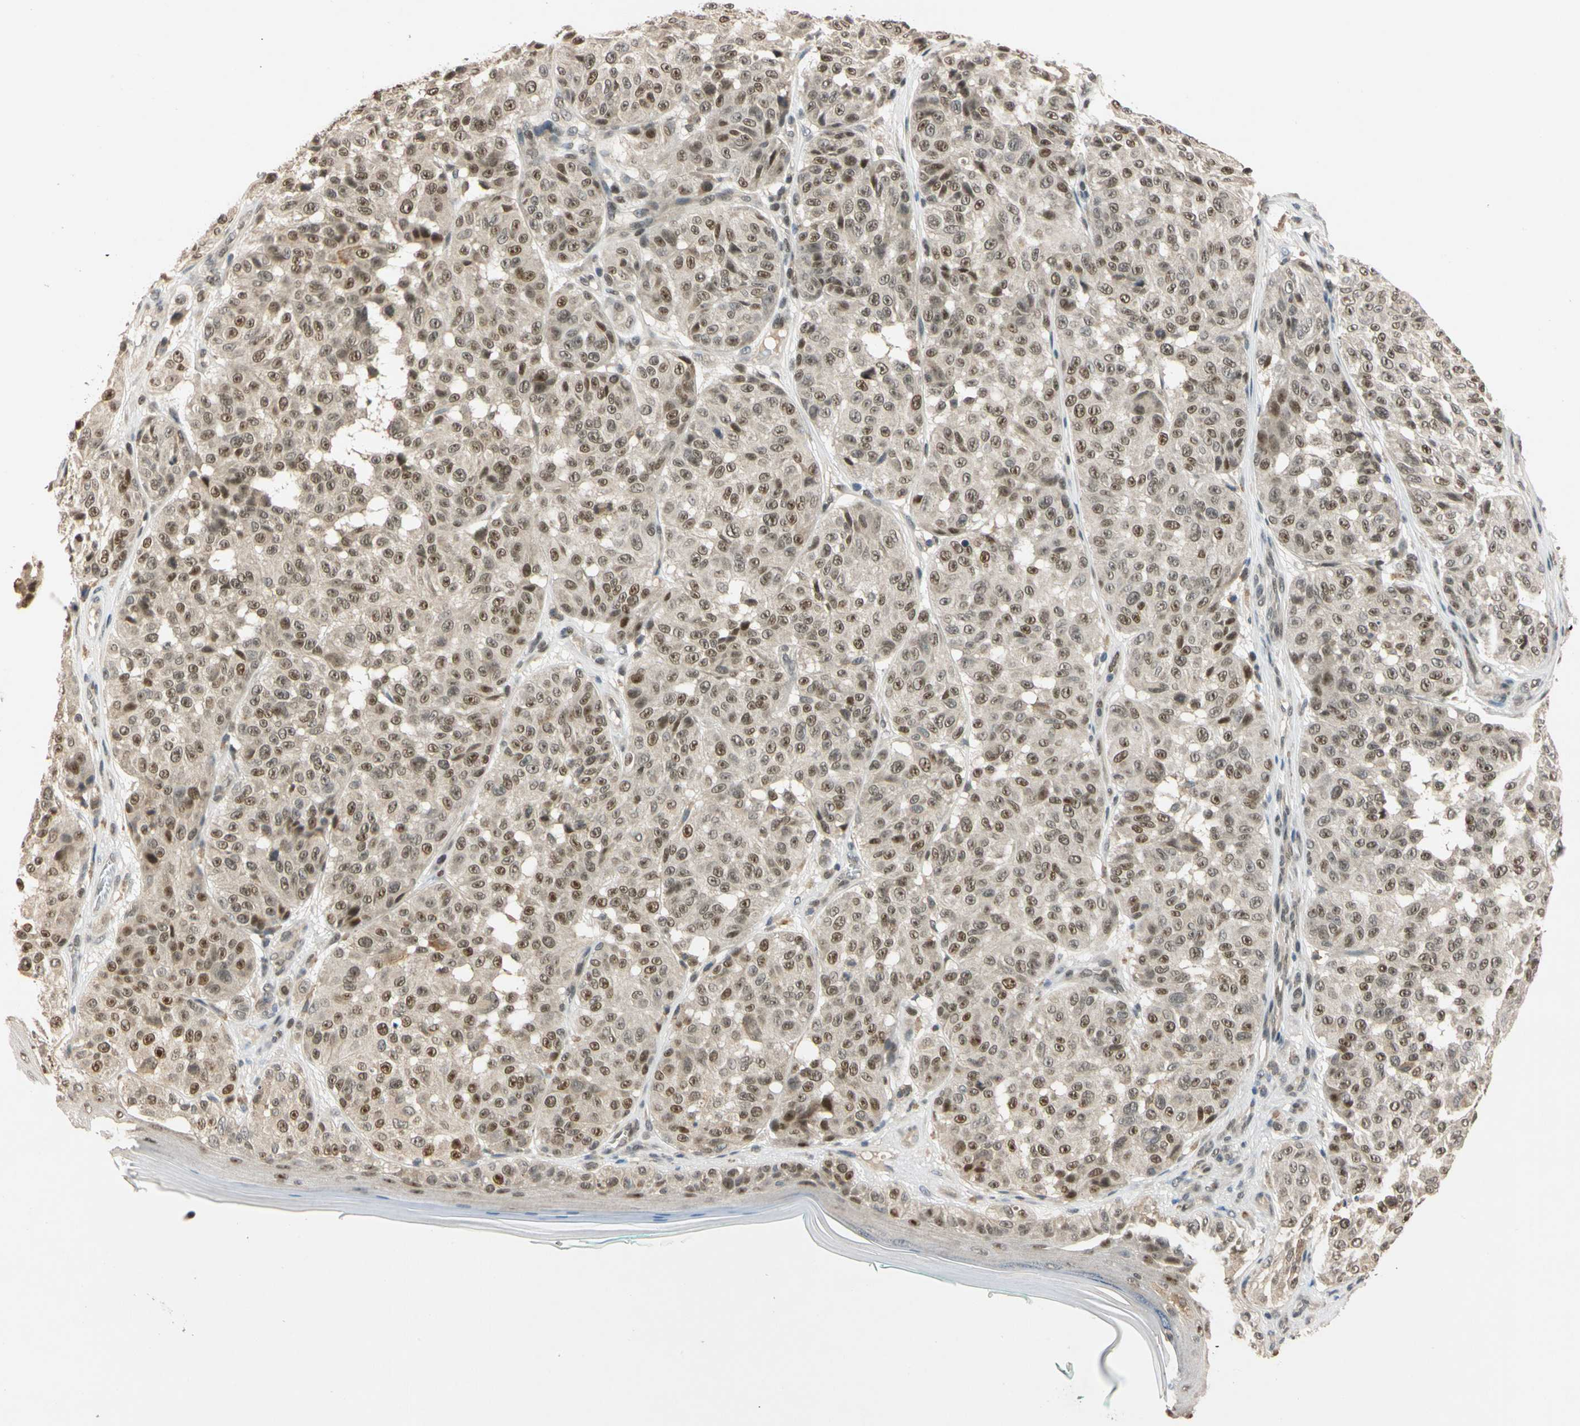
{"staining": {"intensity": "moderate", "quantity": ">75%", "location": "cytoplasmic/membranous,nuclear"}, "tissue": "melanoma", "cell_type": "Tumor cells", "image_type": "cancer", "snomed": [{"axis": "morphology", "description": "Malignant melanoma, NOS"}, {"axis": "topography", "description": "Skin"}], "caption": "Immunohistochemical staining of malignant melanoma demonstrates moderate cytoplasmic/membranous and nuclear protein staining in about >75% of tumor cells.", "gene": "RIOX2", "patient": {"sex": "female", "age": 46}}